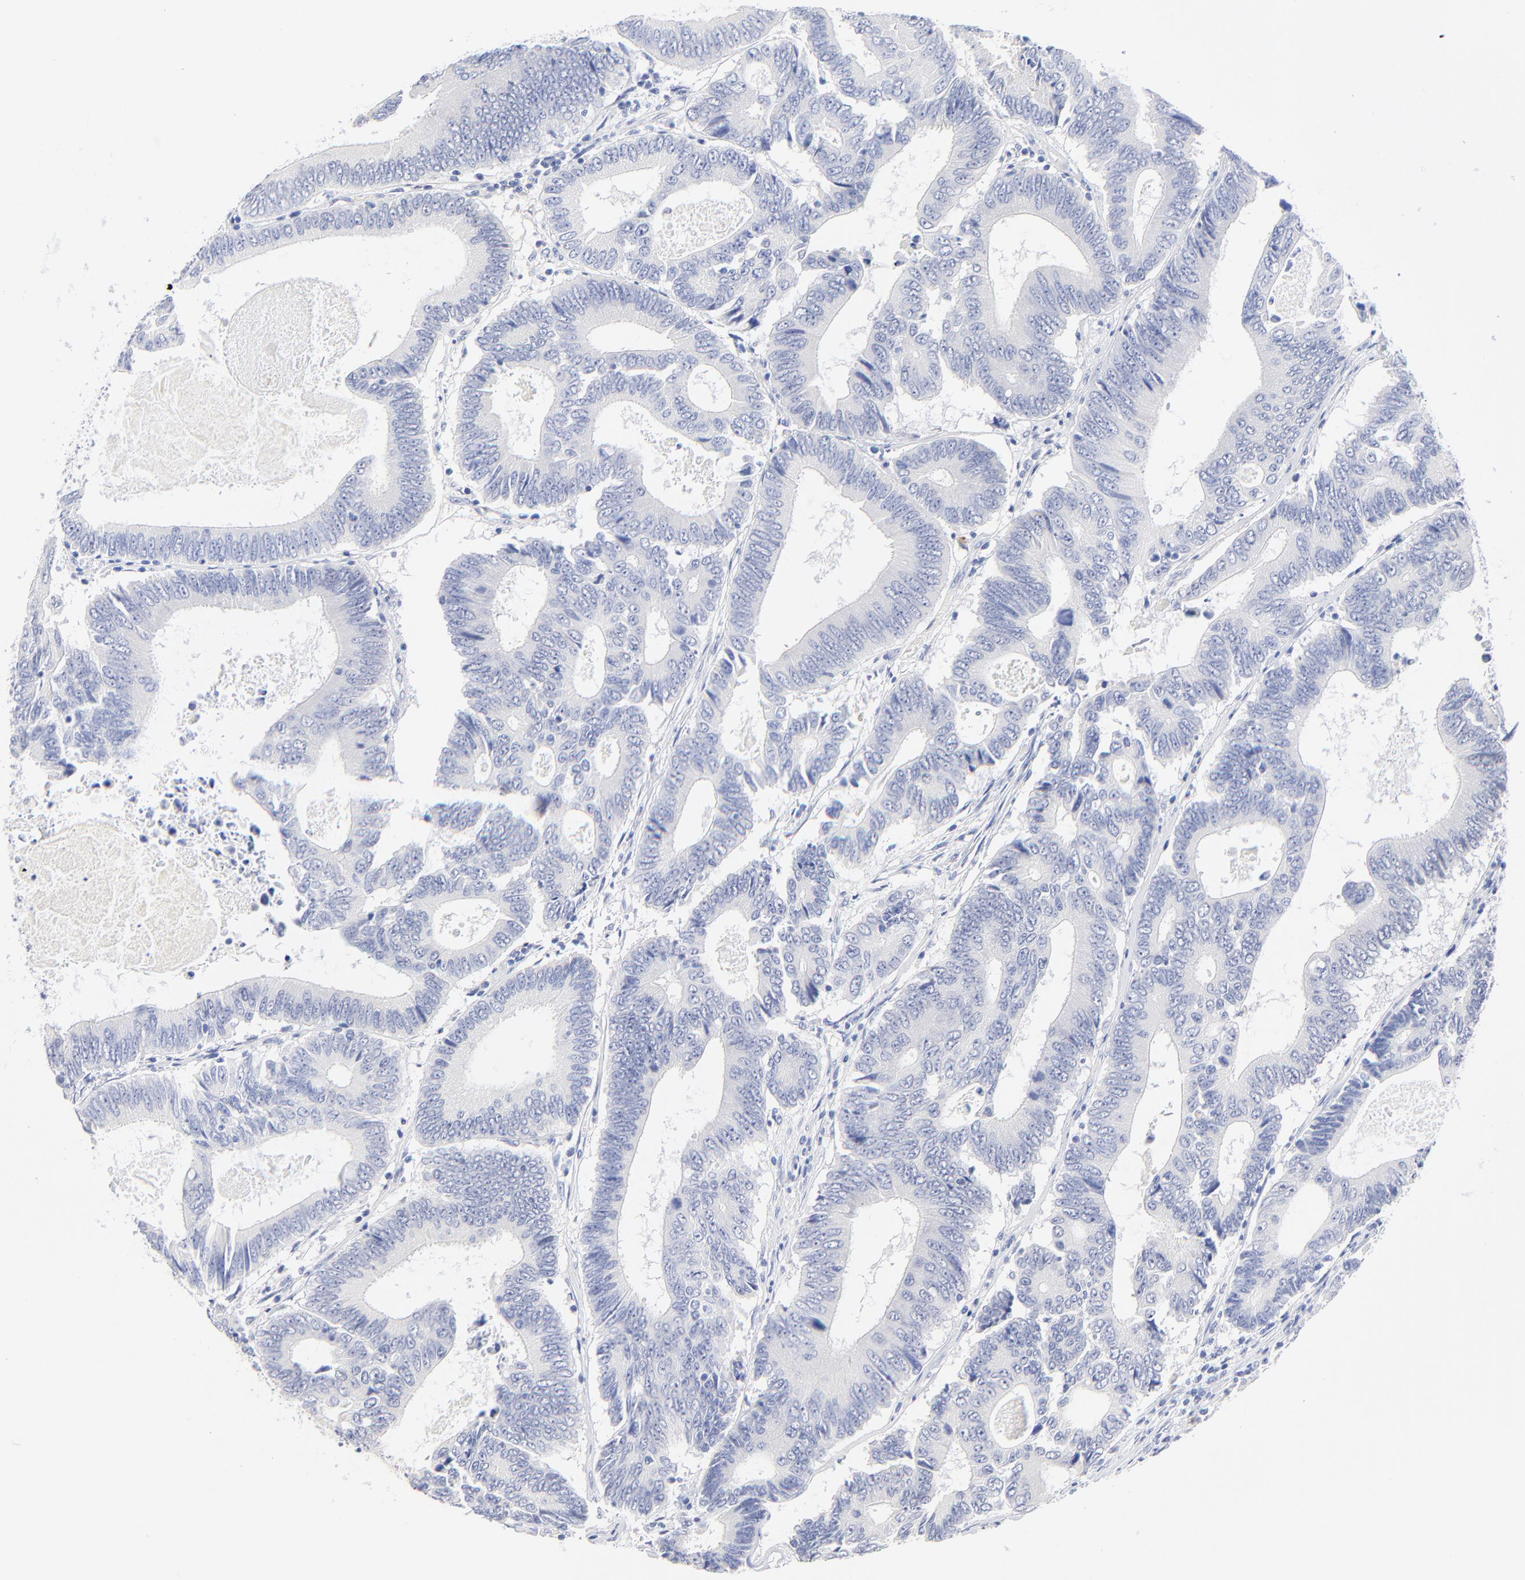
{"staining": {"intensity": "negative", "quantity": "none", "location": "none"}, "tissue": "colorectal cancer", "cell_type": "Tumor cells", "image_type": "cancer", "snomed": [{"axis": "morphology", "description": "Adenocarcinoma, NOS"}, {"axis": "topography", "description": "Colon"}], "caption": "Tumor cells show no significant protein staining in colorectal cancer (adenocarcinoma).", "gene": "SULT4A1", "patient": {"sex": "female", "age": 78}}